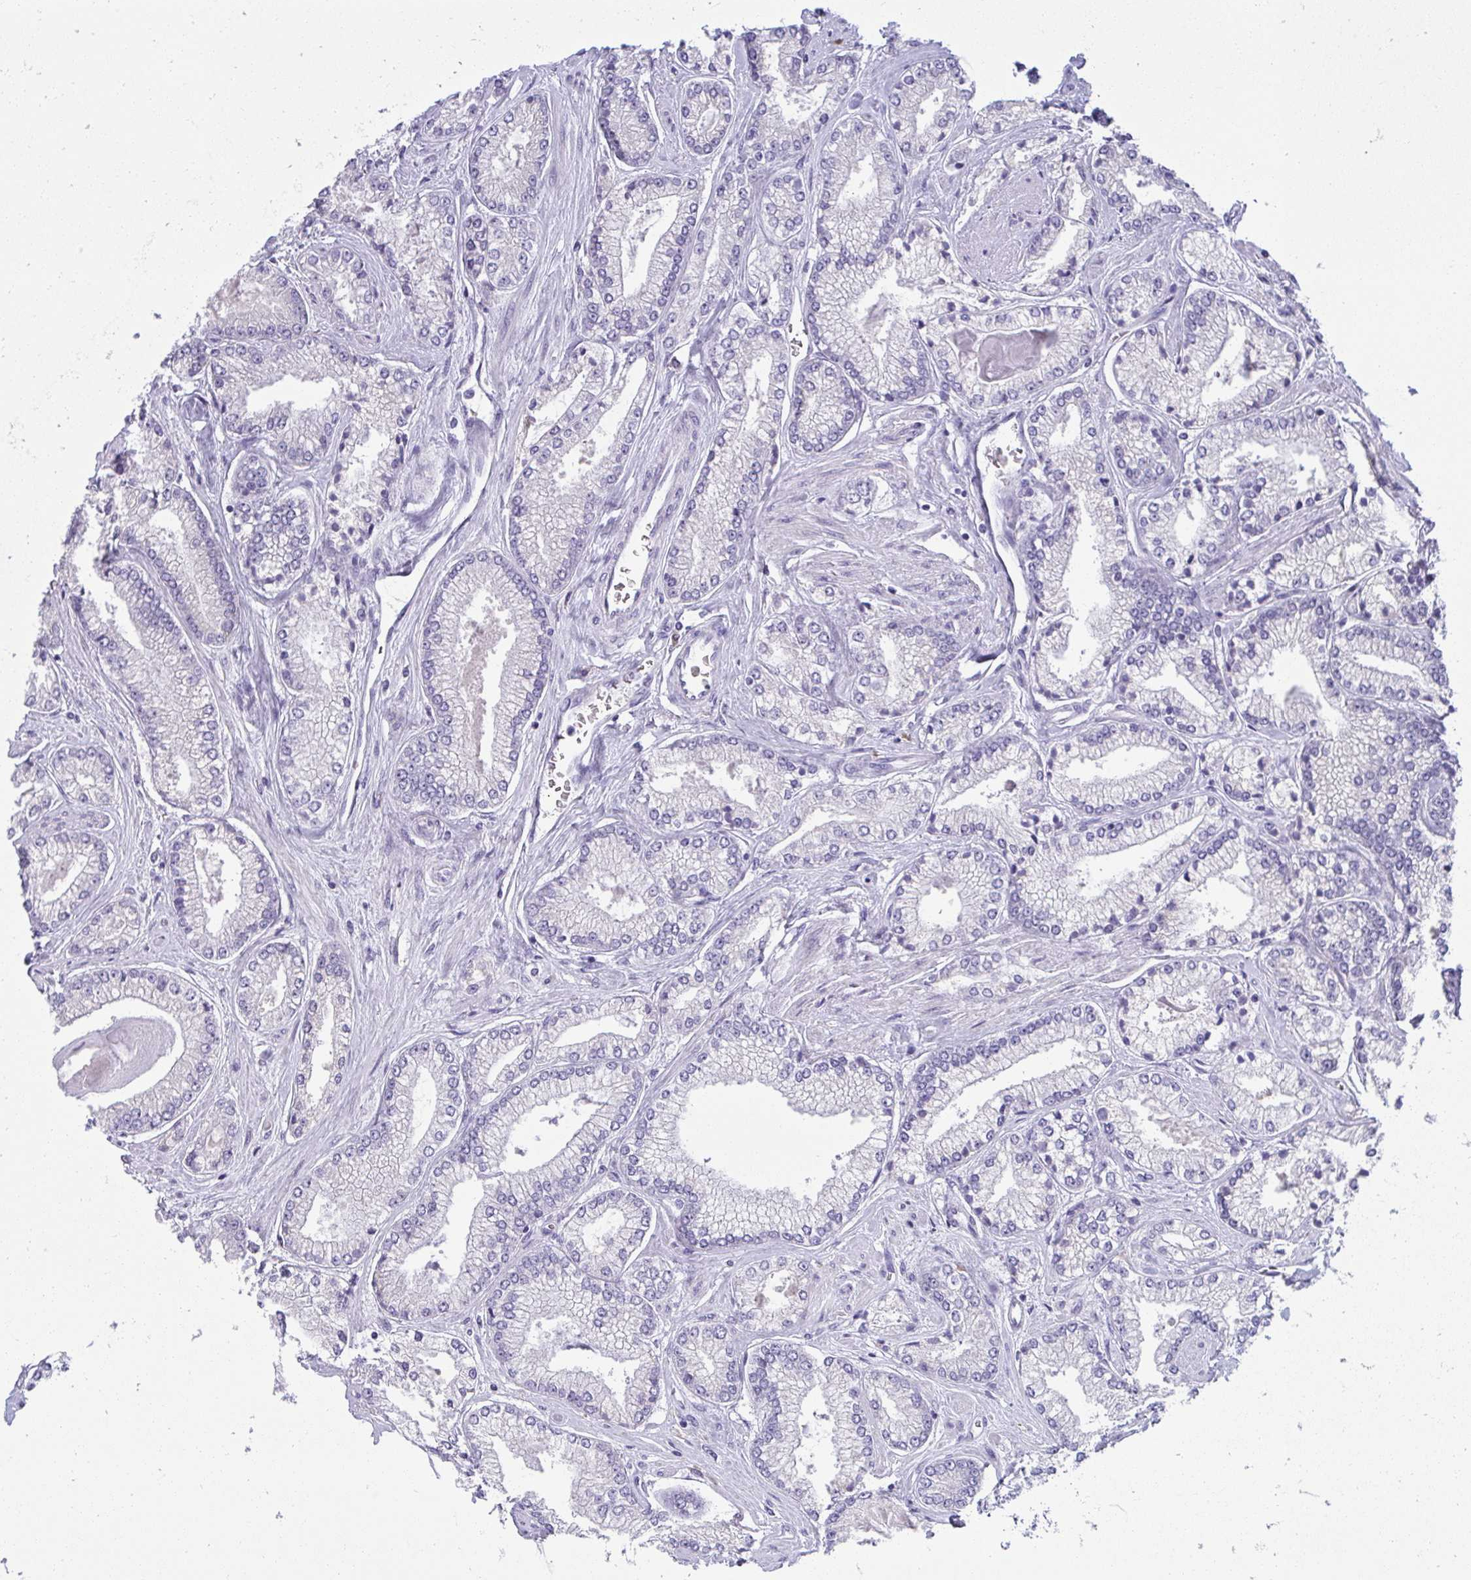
{"staining": {"intensity": "negative", "quantity": "none", "location": "none"}, "tissue": "prostate cancer", "cell_type": "Tumor cells", "image_type": "cancer", "snomed": [{"axis": "morphology", "description": "Adenocarcinoma, Low grade"}, {"axis": "topography", "description": "Prostate"}], "caption": "DAB immunohistochemical staining of human prostate cancer (low-grade adenocarcinoma) displays no significant expression in tumor cells.", "gene": "FASLG", "patient": {"sex": "male", "age": 67}}